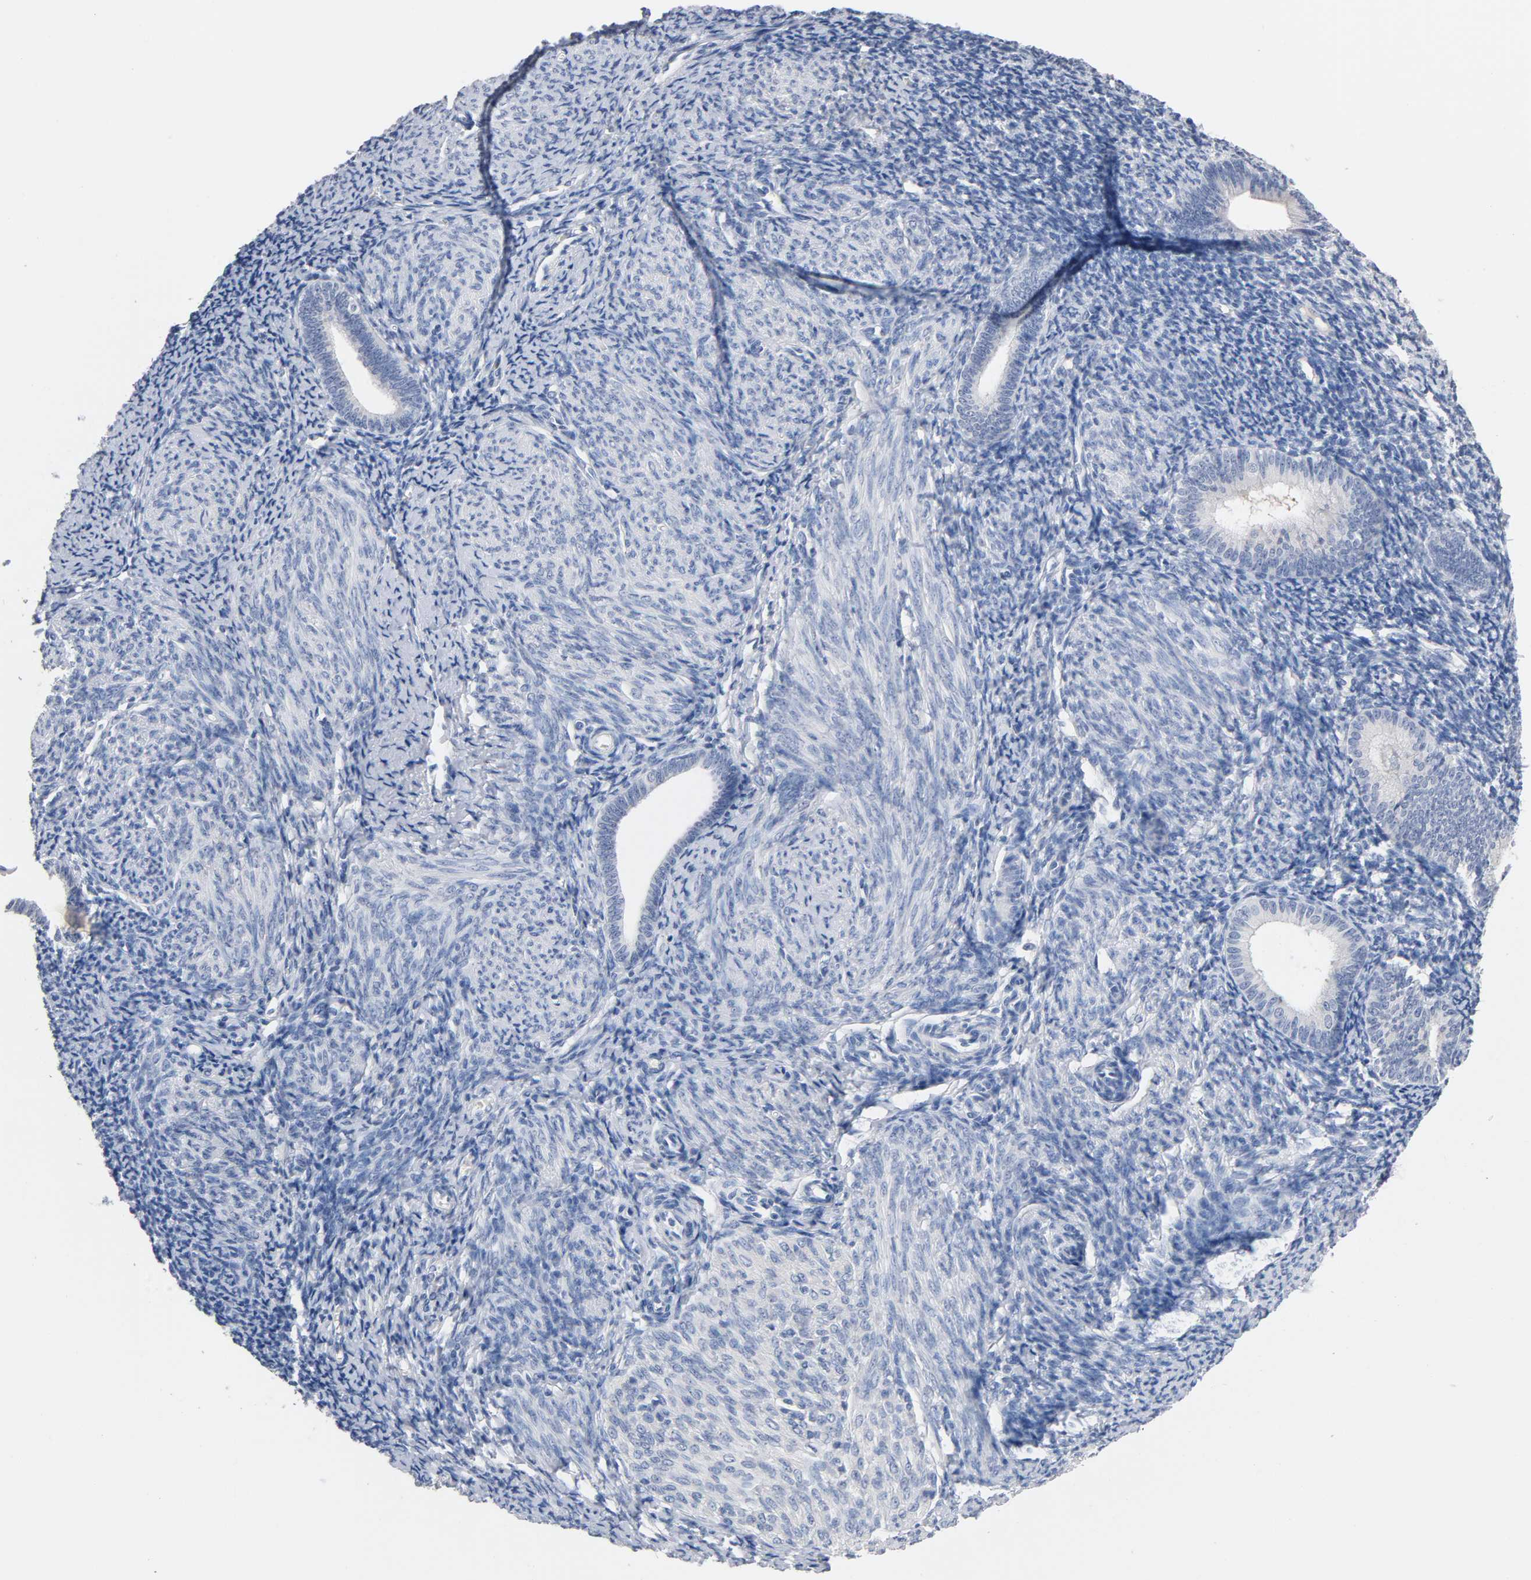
{"staining": {"intensity": "negative", "quantity": "none", "location": "none"}, "tissue": "endometrium", "cell_type": "Cells in endometrial stroma", "image_type": "normal", "snomed": [{"axis": "morphology", "description": "Normal tissue, NOS"}, {"axis": "topography", "description": "Endometrium"}], "caption": "The micrograph demonstrates no staining of cells in endometrial stroma in normal endometrium.", "gene": "ZCCHC13", "patient": {"sex": "female", "age": 57}}